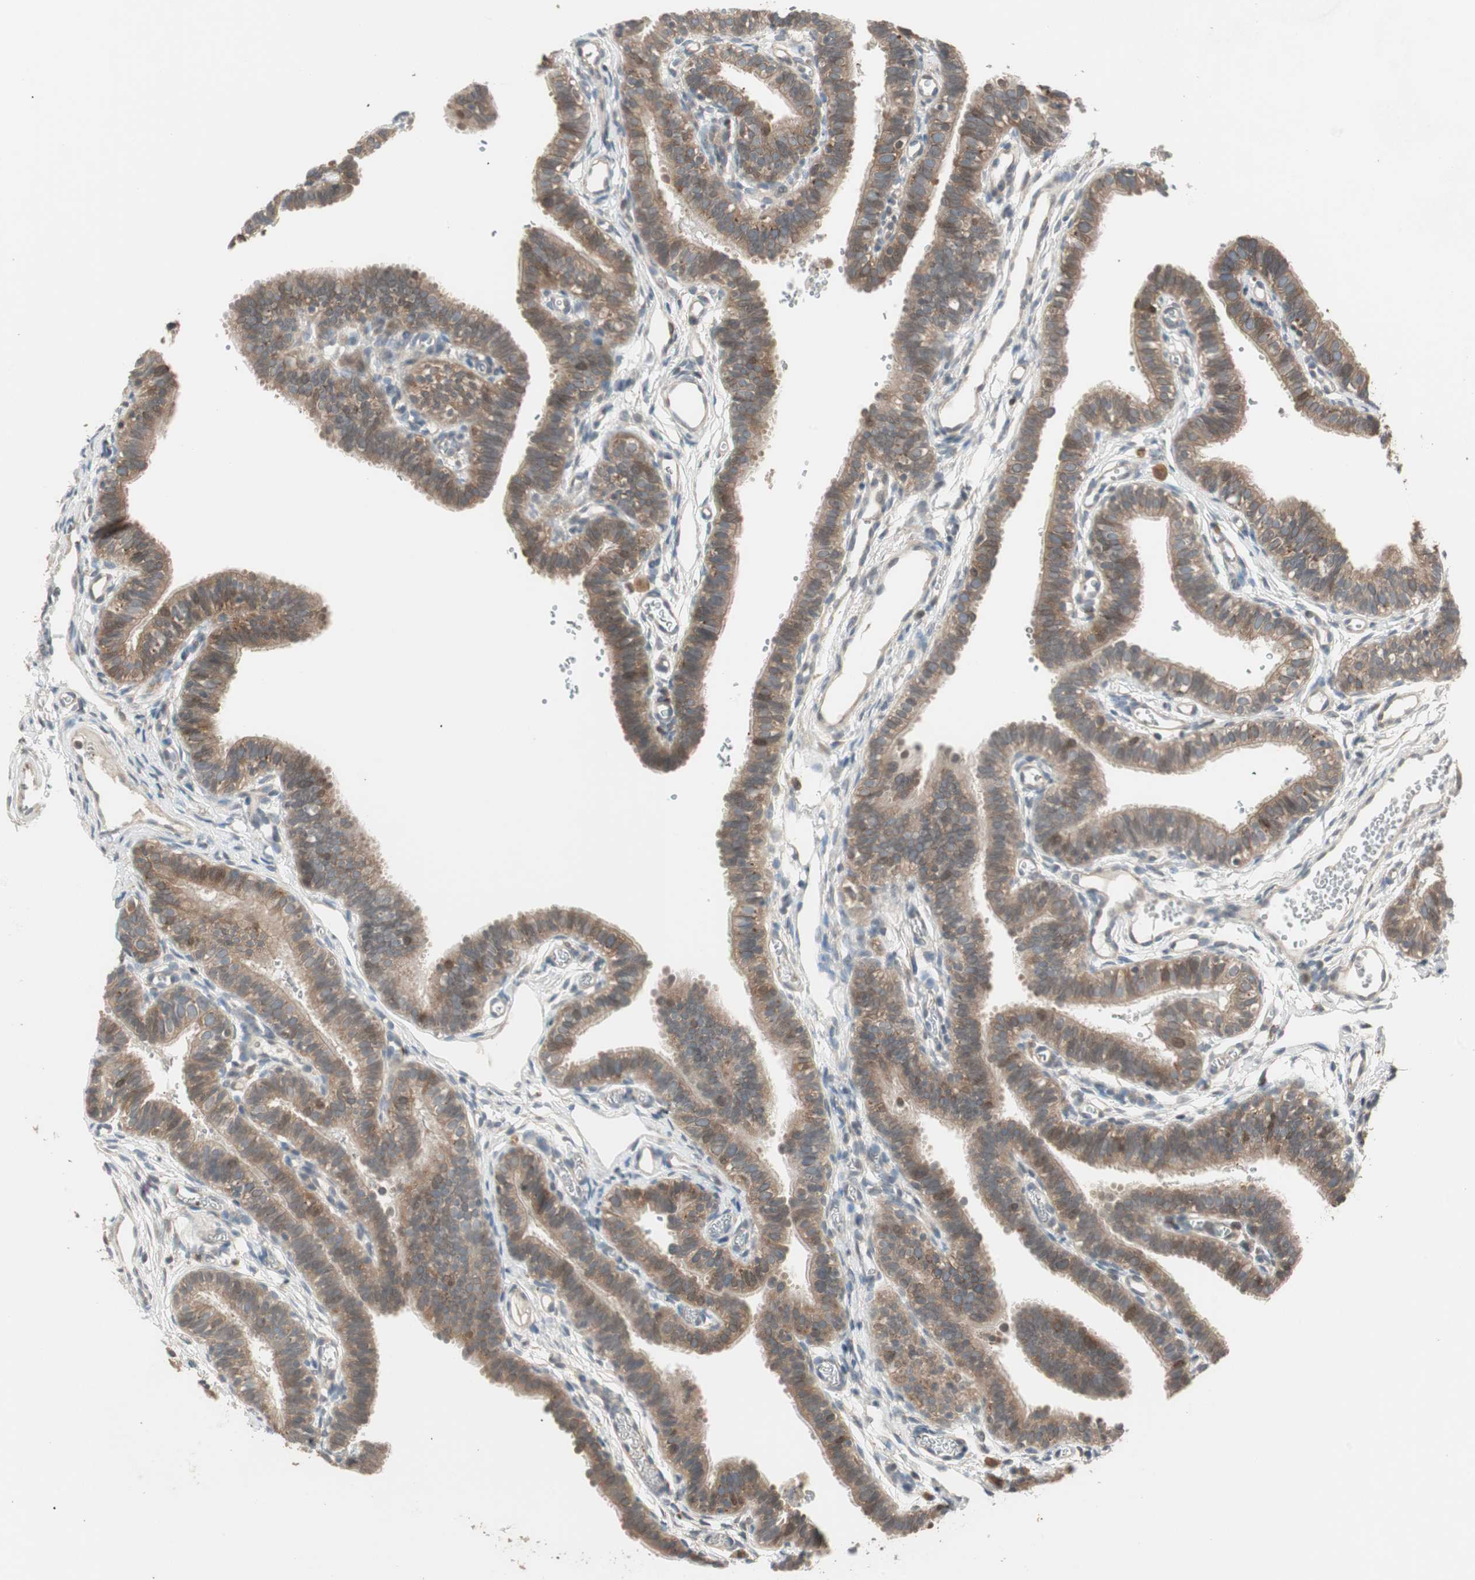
{"staining": {"intensity": "moderate", "quantity": ">75%", "location": "cytoplasmic/membranous"}, "tissue": "fallopian tube", "cell_type": "Glandular cells", "image_type": "normal", "snomed": [{"axis": "morphology", "description": "Normal tissue, NOS"}, {"axis": "topography", "description": "Fallopian tube"}, {"axis": "topography", "description": "Placenta"}], "caption": "Moderate cytoplasmic/membranous expression for a protein is seen in approximately >75% of glandular cells of unremarkable fallopian tube using IHC.", "gene": "ATP6AP2", "patient": {"sex": "female", "age": 34}}